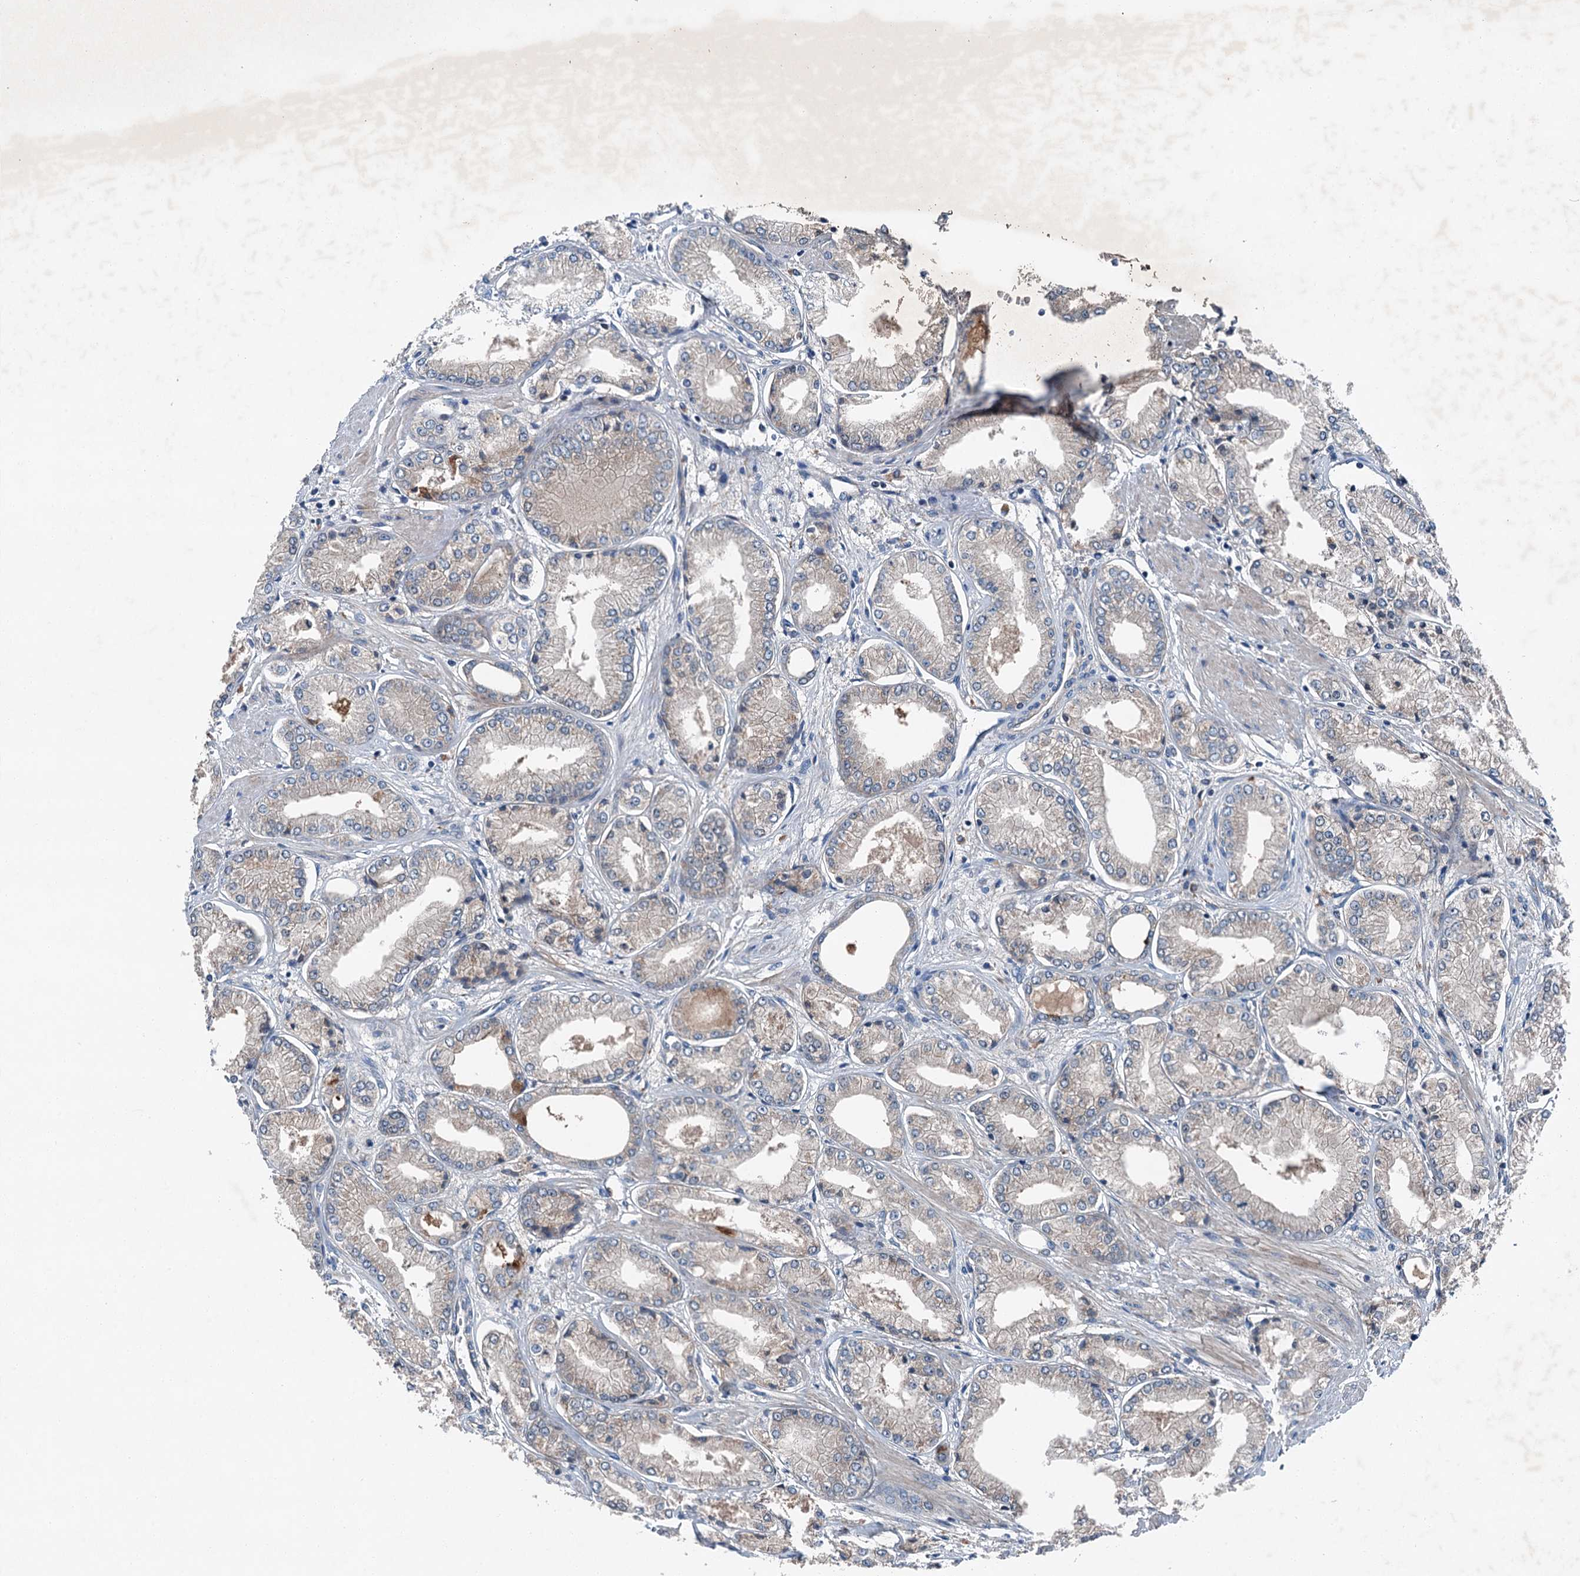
{"staining": {"intensity": "negative", "quantity": "none", "location": "none"}, "tissue": "prostate cancer", "cell_type": "Tumor cells", "image_type": "cancer", "snomed": [{"axis": "morphology", "description": "Adenocarcinoma, Low grade"}, {"axis": "topography", "description": "Prostate"}], "caption": "Low-grade adenocarcinoma (prostate) was stained to show a protein in brown. There is no significant staining in tumor cells. (DAB (3,3'-diaminobenzidine) immunohistochemistry visualized using brightfield microscopy, high magnification).", "gene": "SLC2A10", "patient": {"sex": "male", "age": 60}}